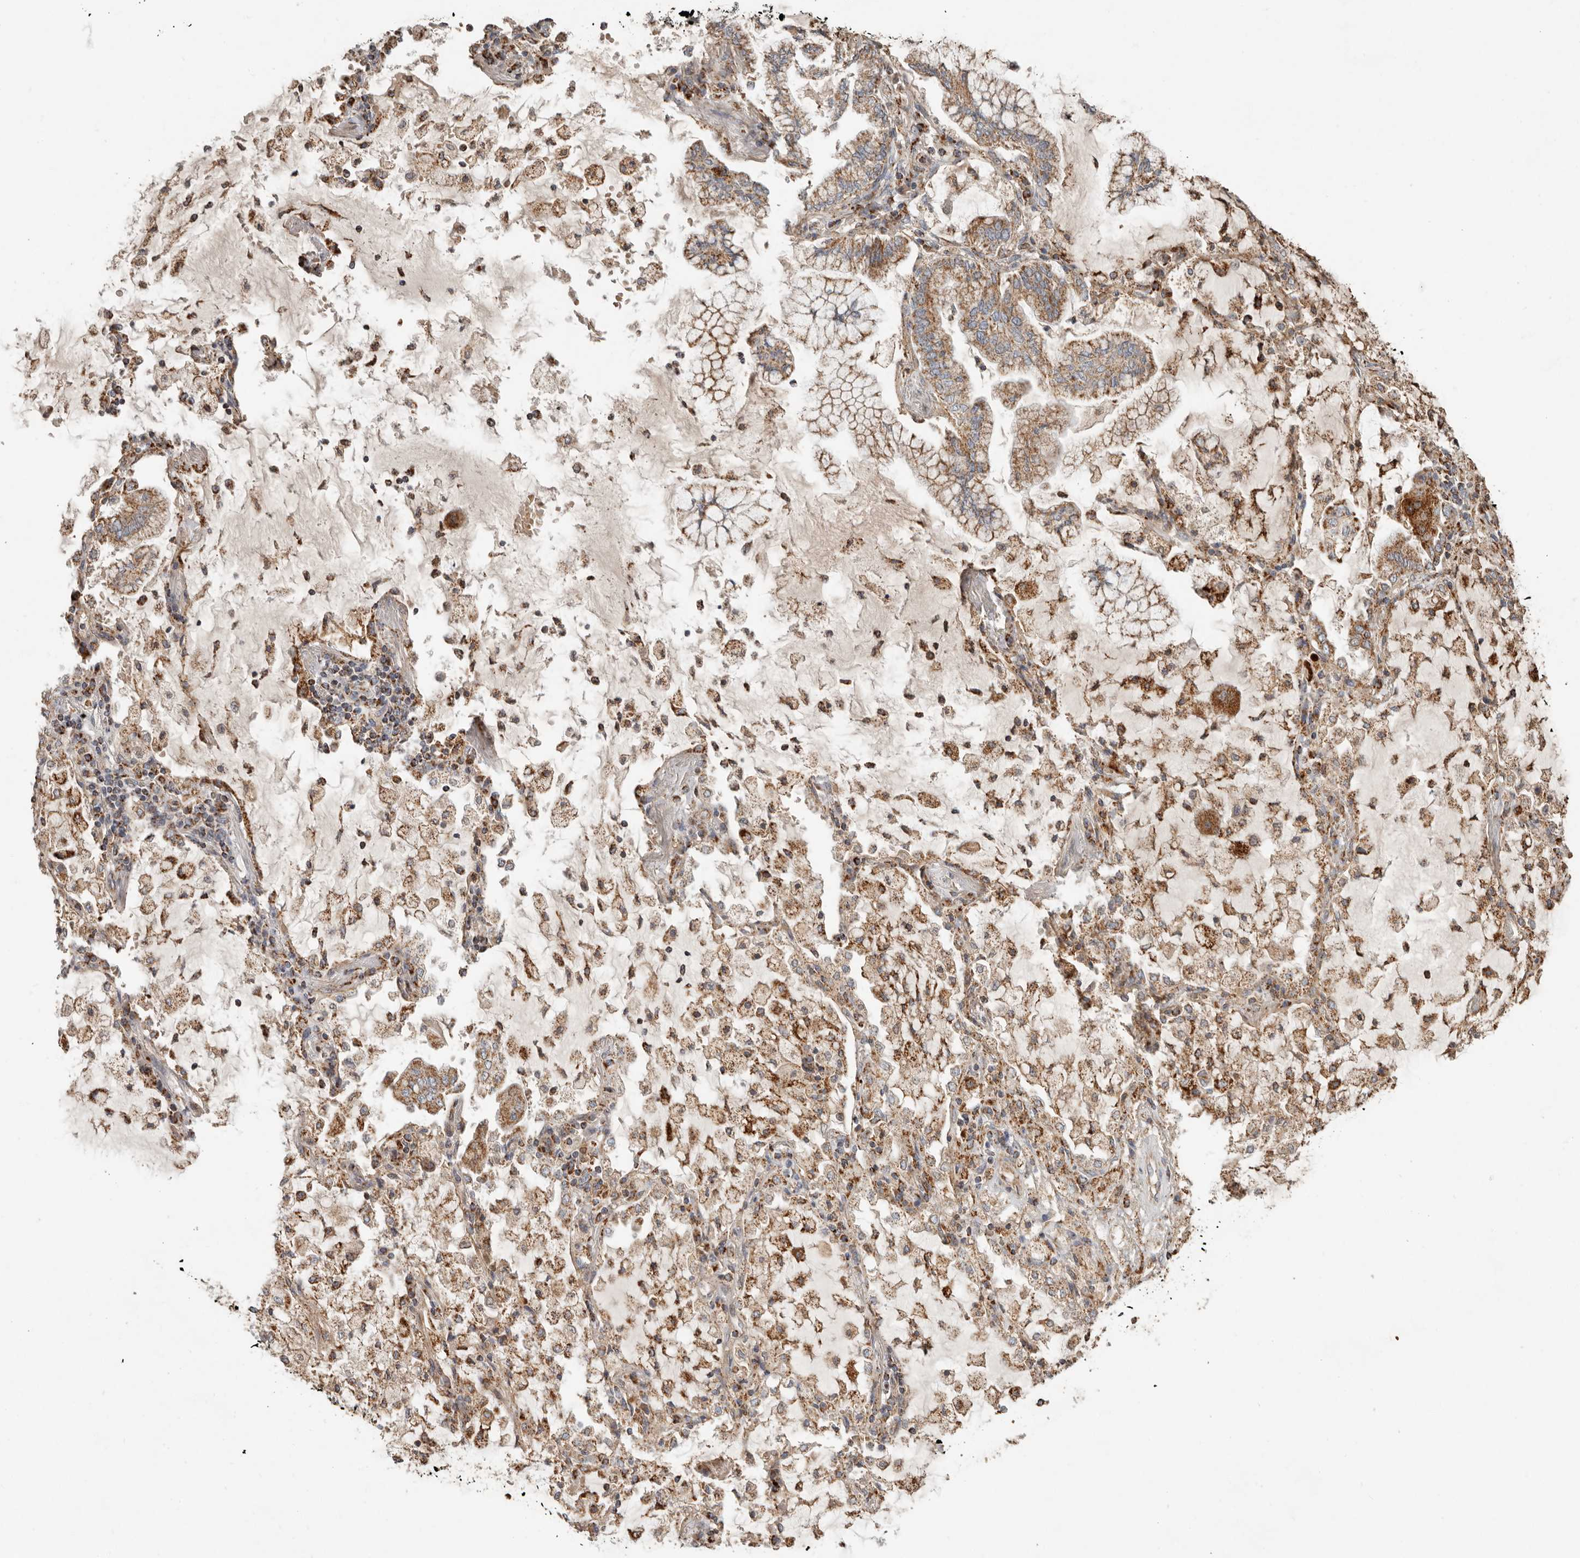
{"staining": {"intensity": "moderate", "quantity": ">75%", "location": "cytoplasmic/membranous"}, "tissue": "lung cancer", "cell_type": "Tumor cells", "image_type": "cancer", "snomed": [{"axis": "morphology", "description": "Adenocarcinoma, NOS"}, {"axis": "topography", "description": "Lung"}], "caption": "Lung cancer (adenocarcinoma) stained with DAB immunohistochemistry (IHC) shows medium levels of moderate cytoplasmic/membranous staining in about >75% of tumor cells.", "gene": "ARHGEF10L", "patient": {"sex": "female", "age": 70}}